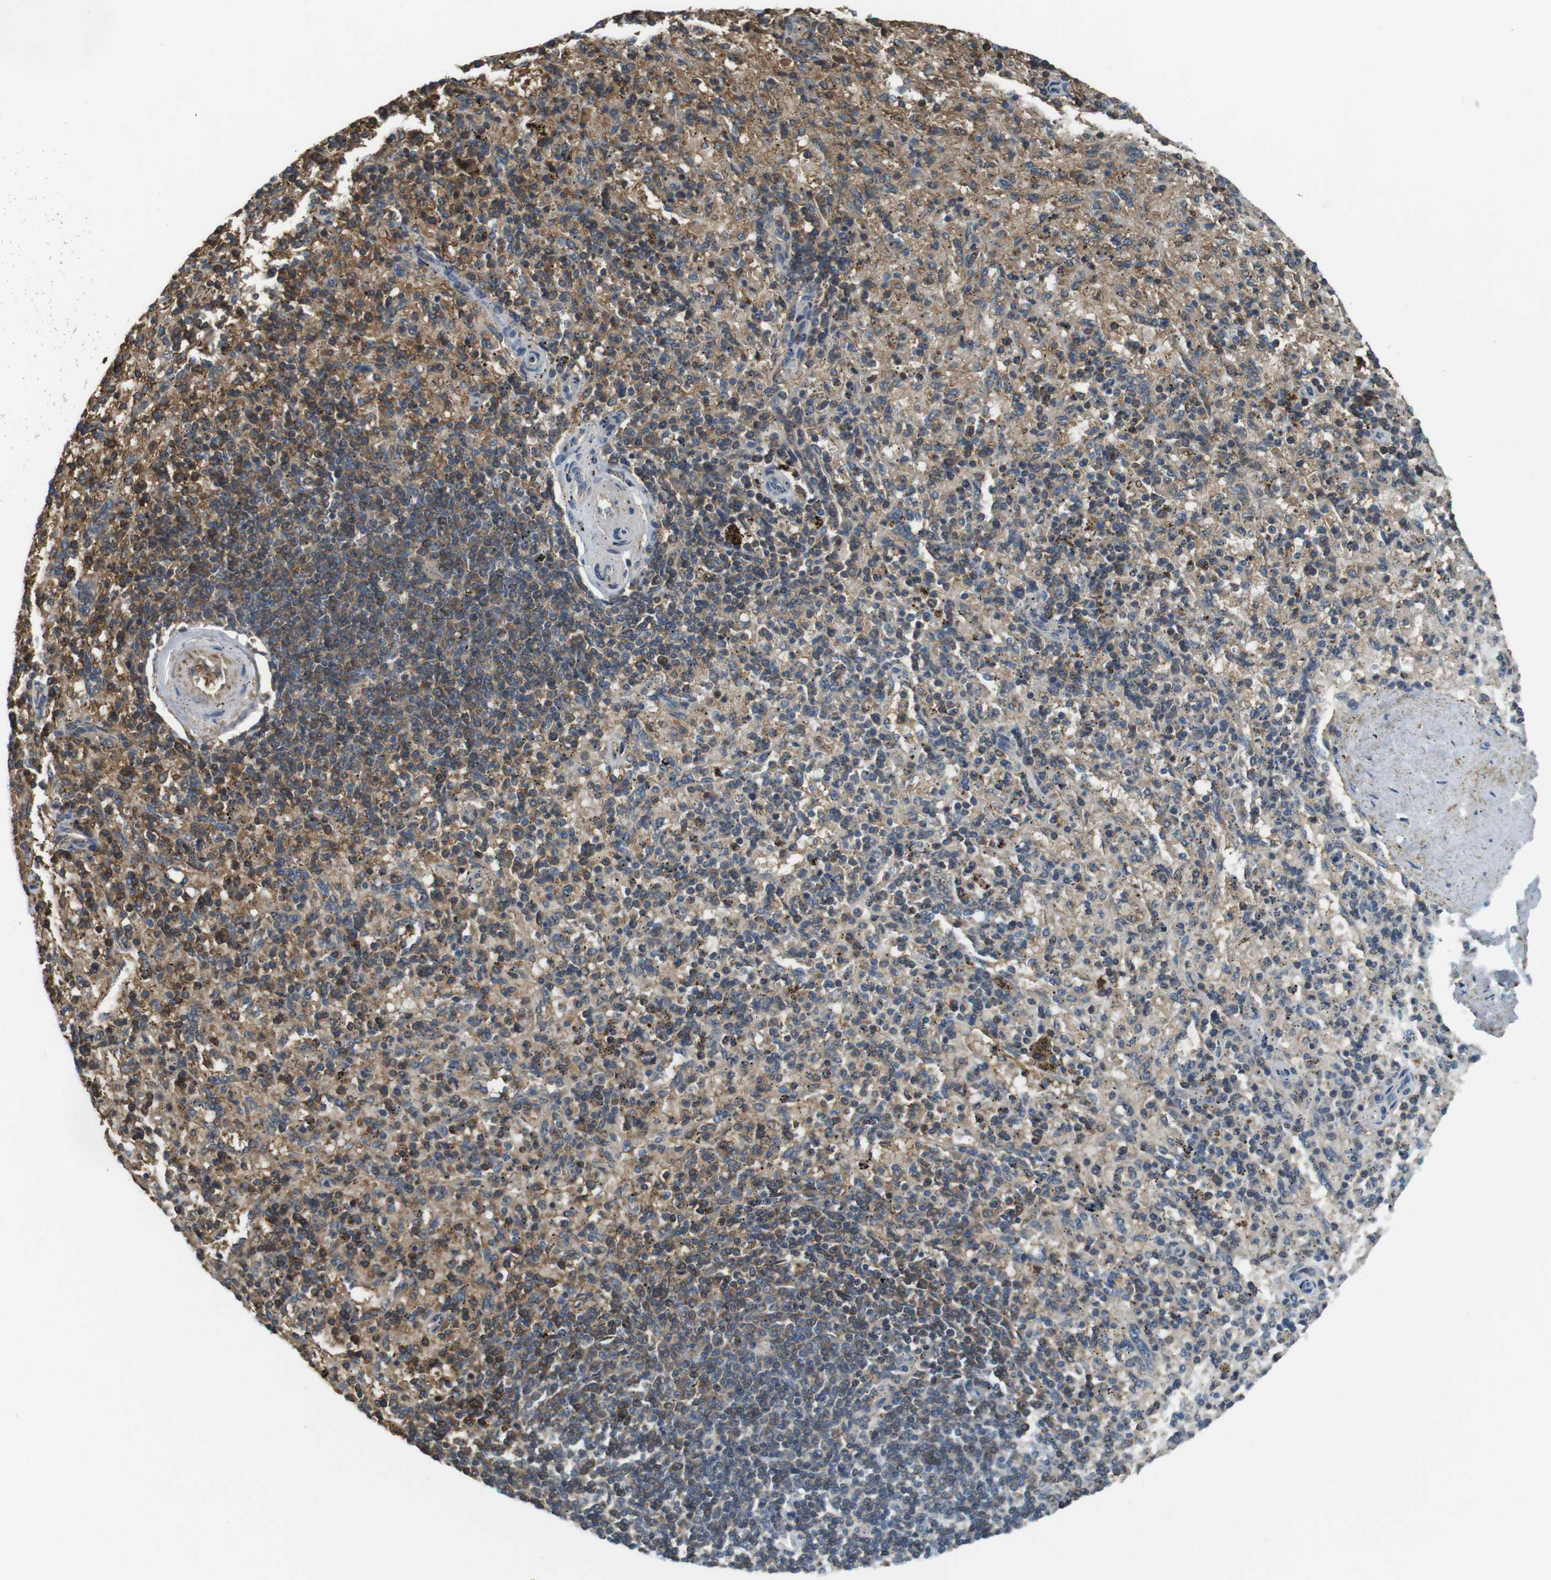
{"staining": {"intensity": "moderate", "quantity": ">75%", "location": "cytoplasmic/membranous"}, "tissue": "spleen", "cell_type": "Cells in red pulp", "image_type": "normal", "snomed": [{"axis": "morphology", "description": "Normal tissue, NOS"}, {"axis": "topography", "description": "Spleen"}], "caption": "Cells in red pulp display medium levels of moderate cytoplasmic/membranous expression in approximately >75% of cells in unremarkable spleen.", "gene": "LRRC3B", "patient": {"sex": "female", "age": 43}}